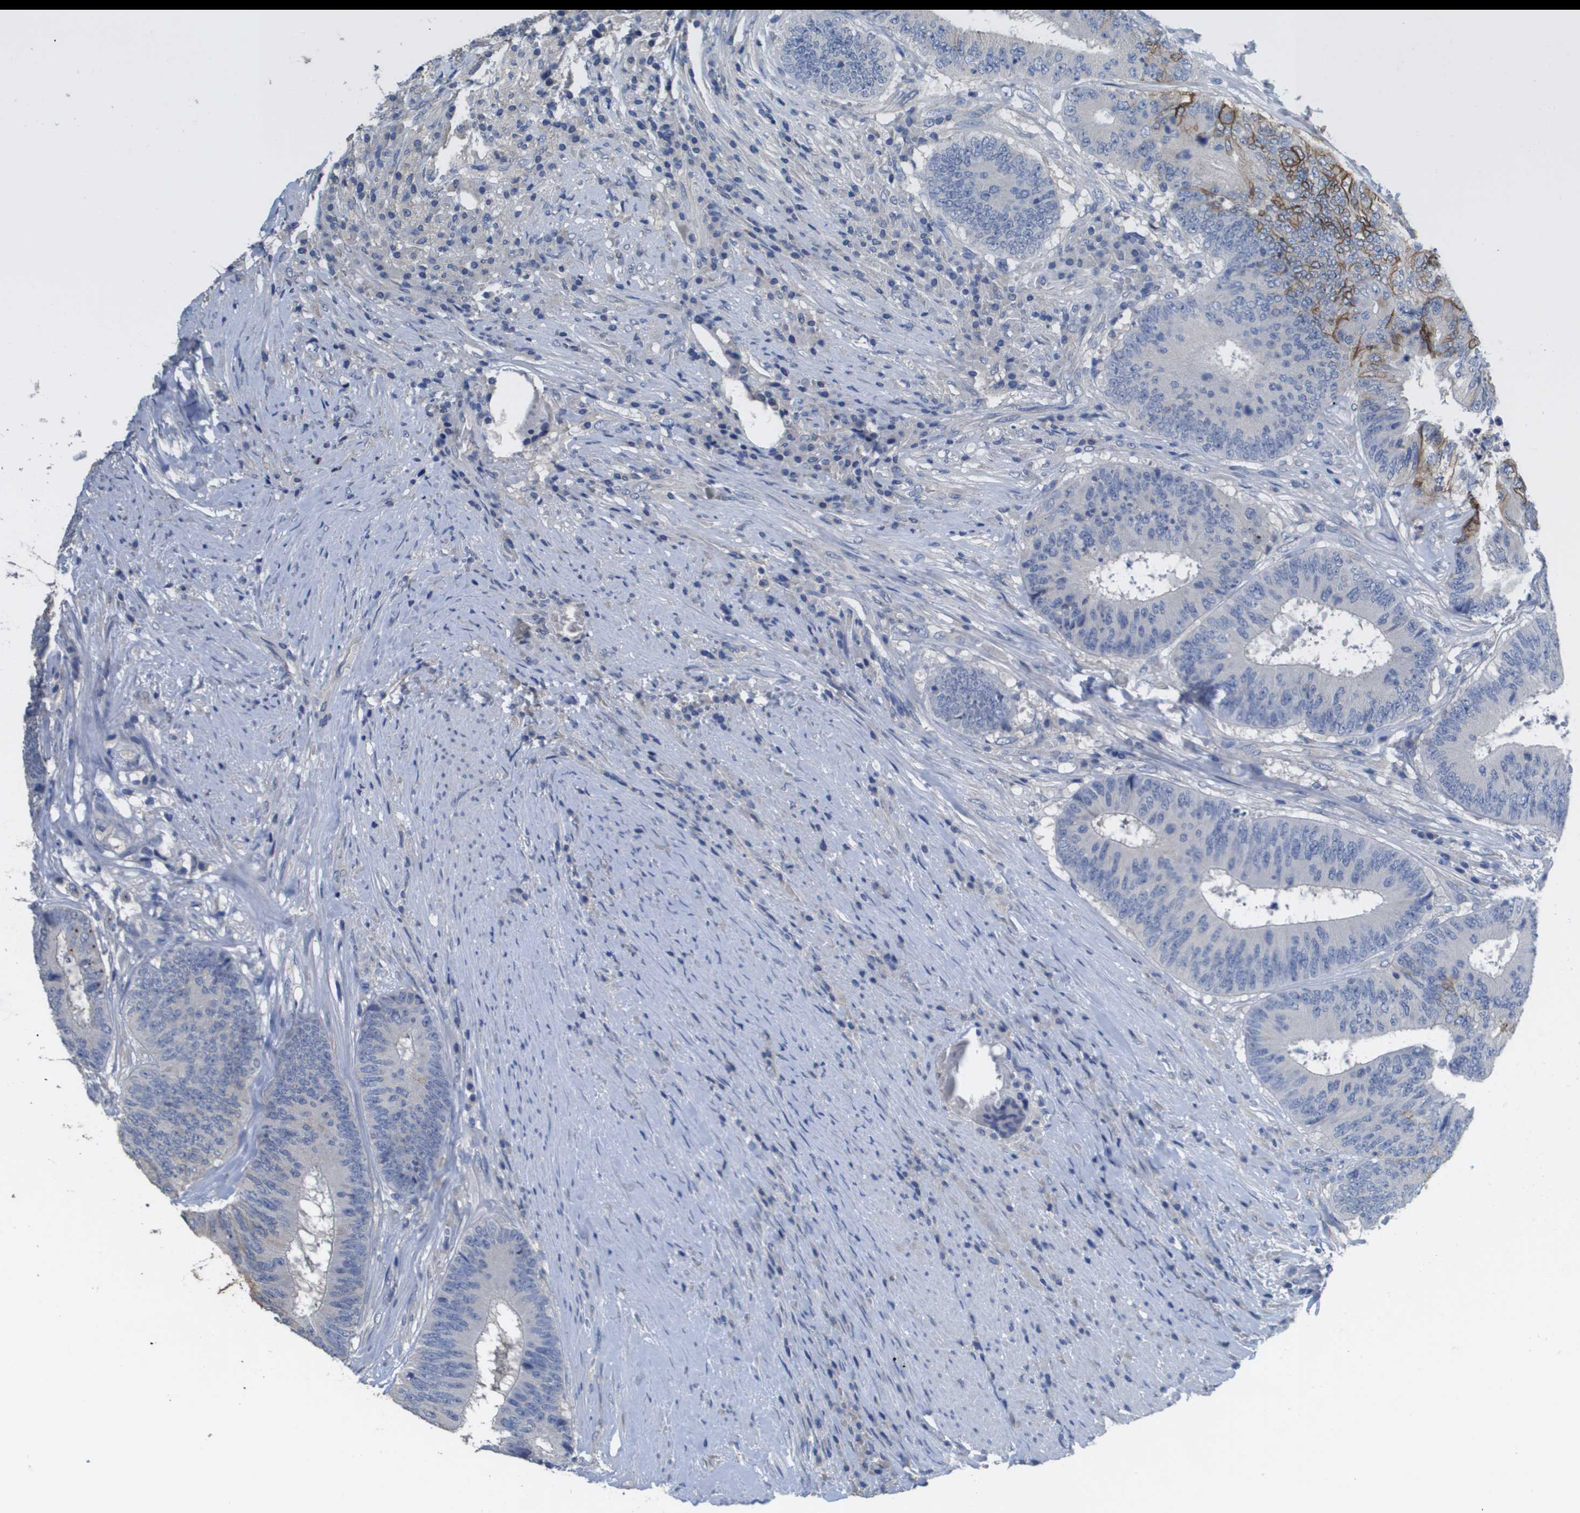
{"staining": {"intensity": "moderate", "quantity": "<25%", "location": "cytoplasmic/membranous"}, "tissue": "colorectal cancer", "cell_type": "Tumor cells", "image_type": "cancer", "snomed": [{"axis": "morphology", "description": "Adenocarcinoma, NOS"}, {"axis": "topography", "description": "Rectum"}], "caption": "Immunohistochemistry of colorectal adenocarcinoma shows low levels of moderate cytoplasmic/membranous staining in about <25% of tumor cells. (Stains: DAB in brown, nuclei in blue, Microscopy: brightfield microscopy at high magnification).", "gene": "CA9", "patient": {"sex": "male", "age": 72}}